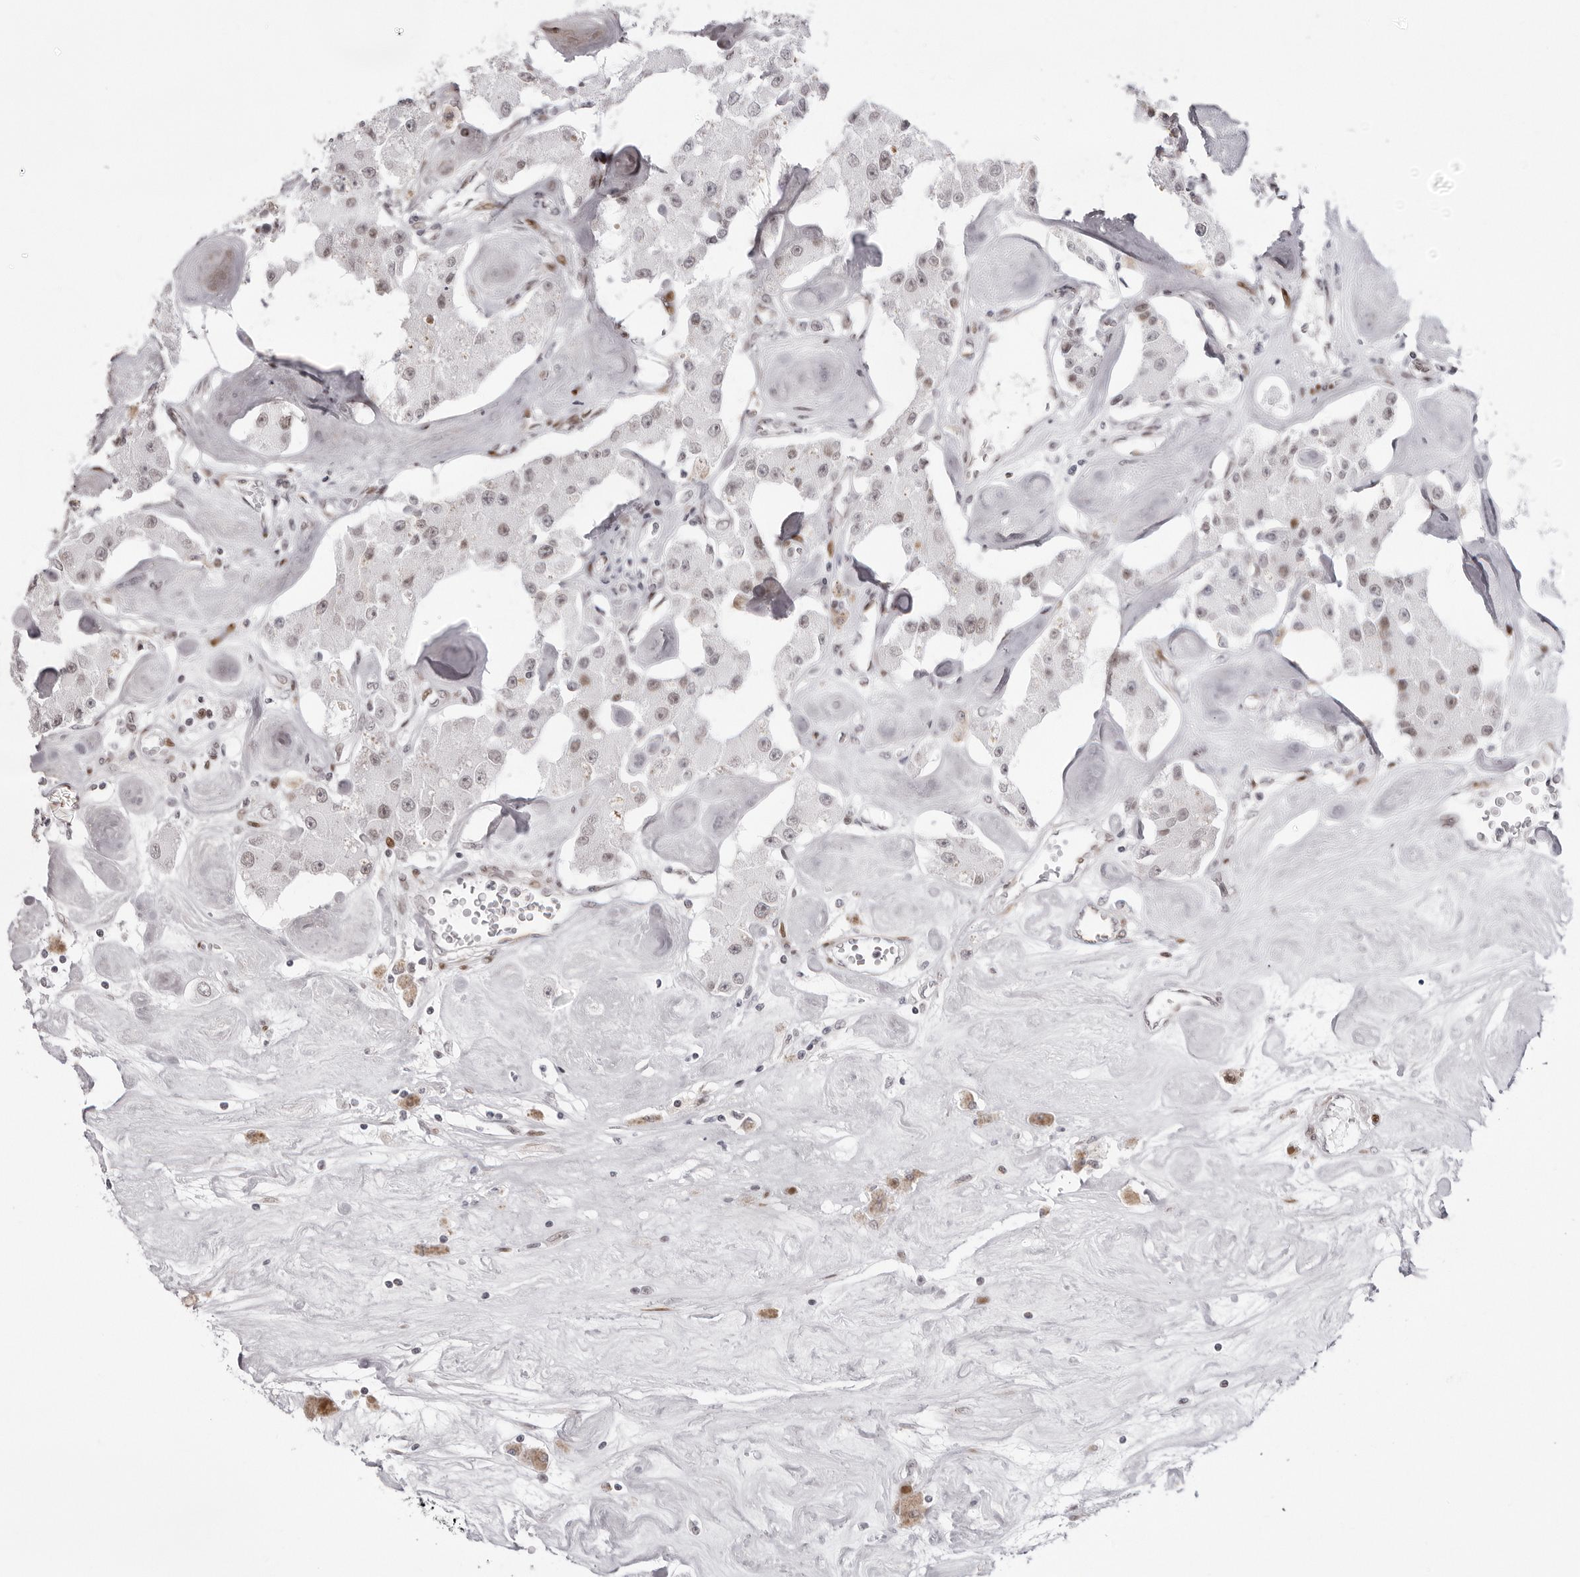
{"staining": {"intensity": "negative", "quantity": "none", "location": "none"}, "tissue": "carcinoid", "cell_type": "Tumor cells", "image_type": "cancer", "snomed": [{"axis": "morphology", "description": "Carcinoid, malignant, NOS"}, {"axis": "topography", "description": "Pancreas"}], "caption": "Protein analysis of carcinoid displays no significant positivity in tumor cells.", "gene": "NTPCR", "patient": {"sex": "male", "age": 41}}